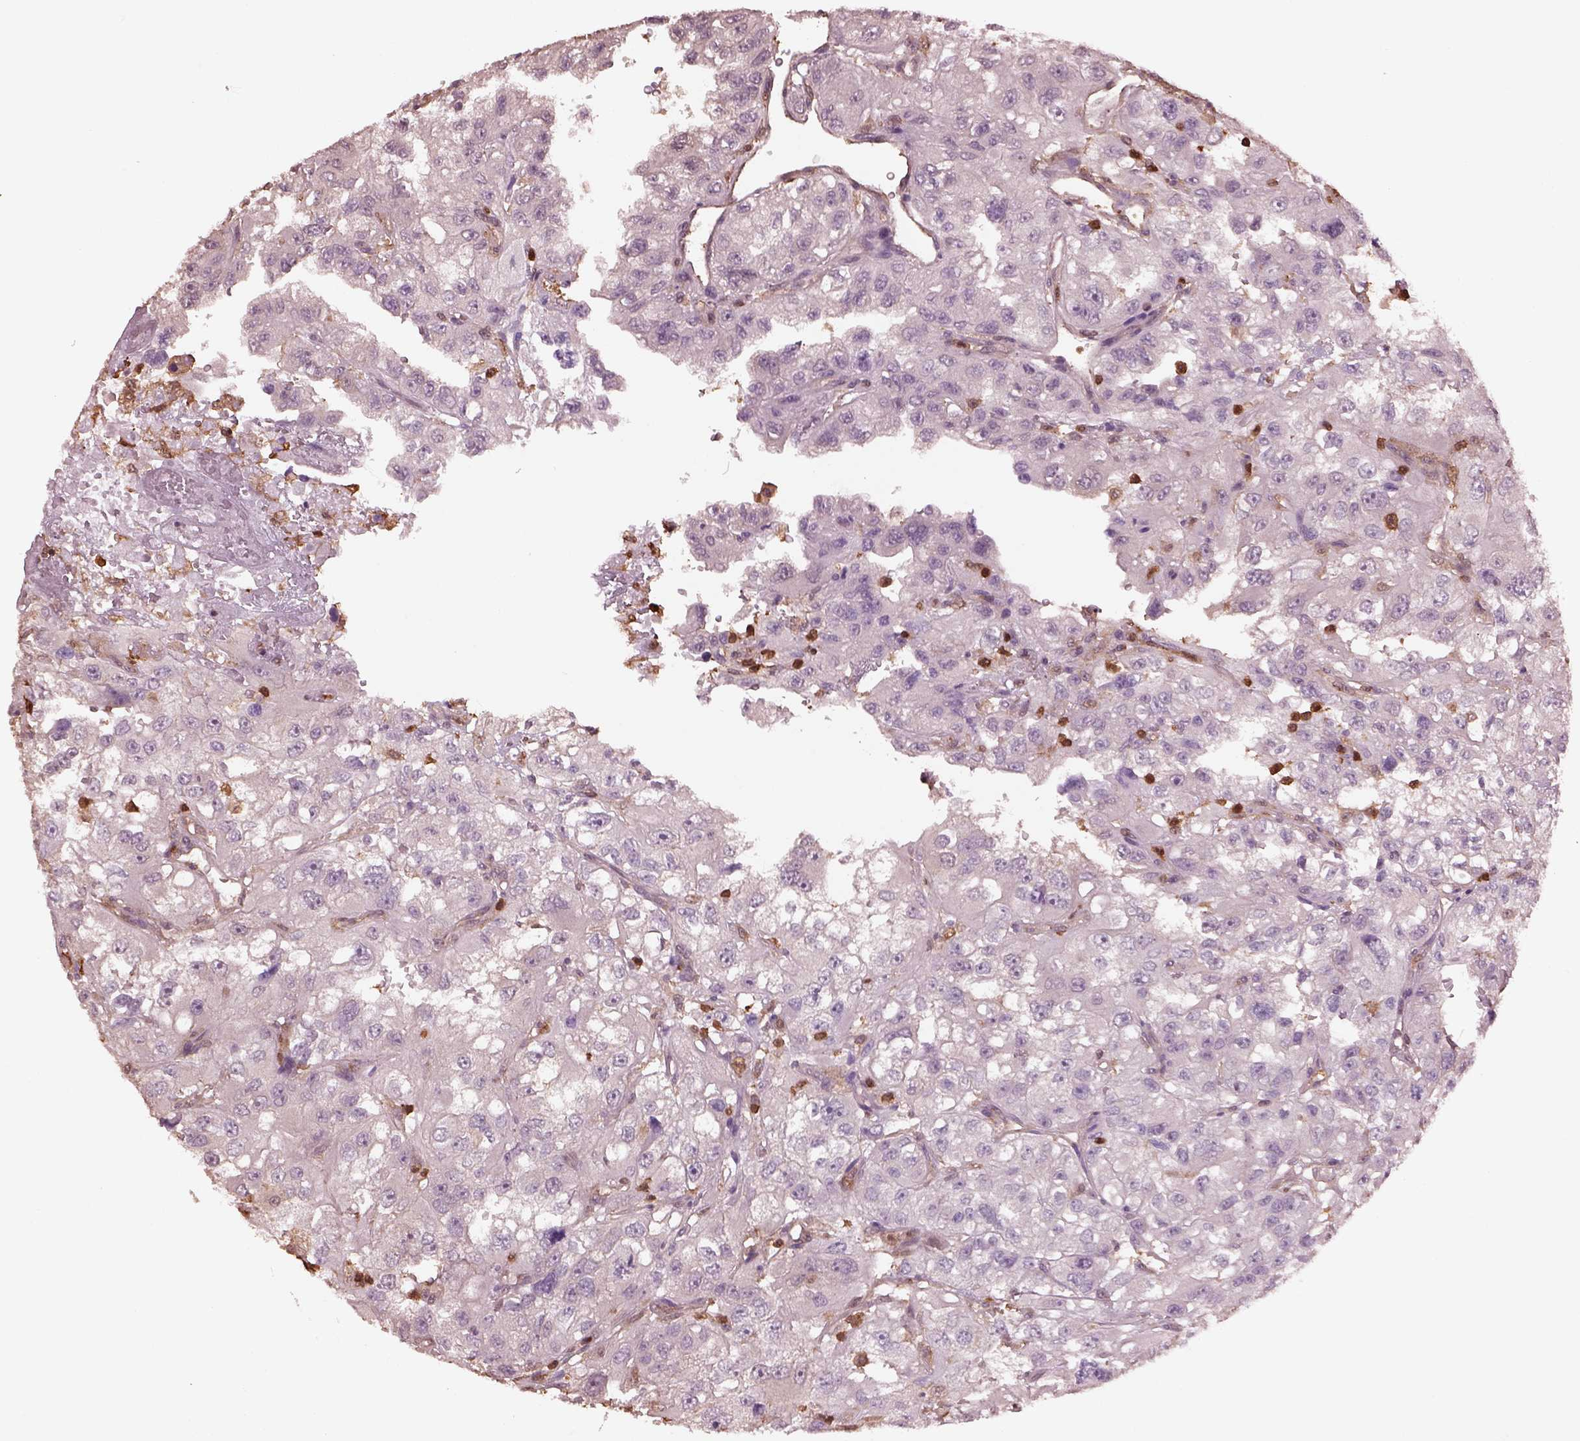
{"staining": {"intensity": "negative", "quantity": "none", "location": "none"}, "tissue": "renal cancer", "cell_type": "Tumor cells", "image_type": "cancer", "snomed": [{"axis": "morphology", "description": "Adenocarcinoma, NOS"}, {"axis": "topography", "description": "Kidney"}], "caption": "Tumor cells are negative for brown protein staining in renal cancer.", "gene": "IL31RA", "patient": {"sex": "male", "age": 64}}